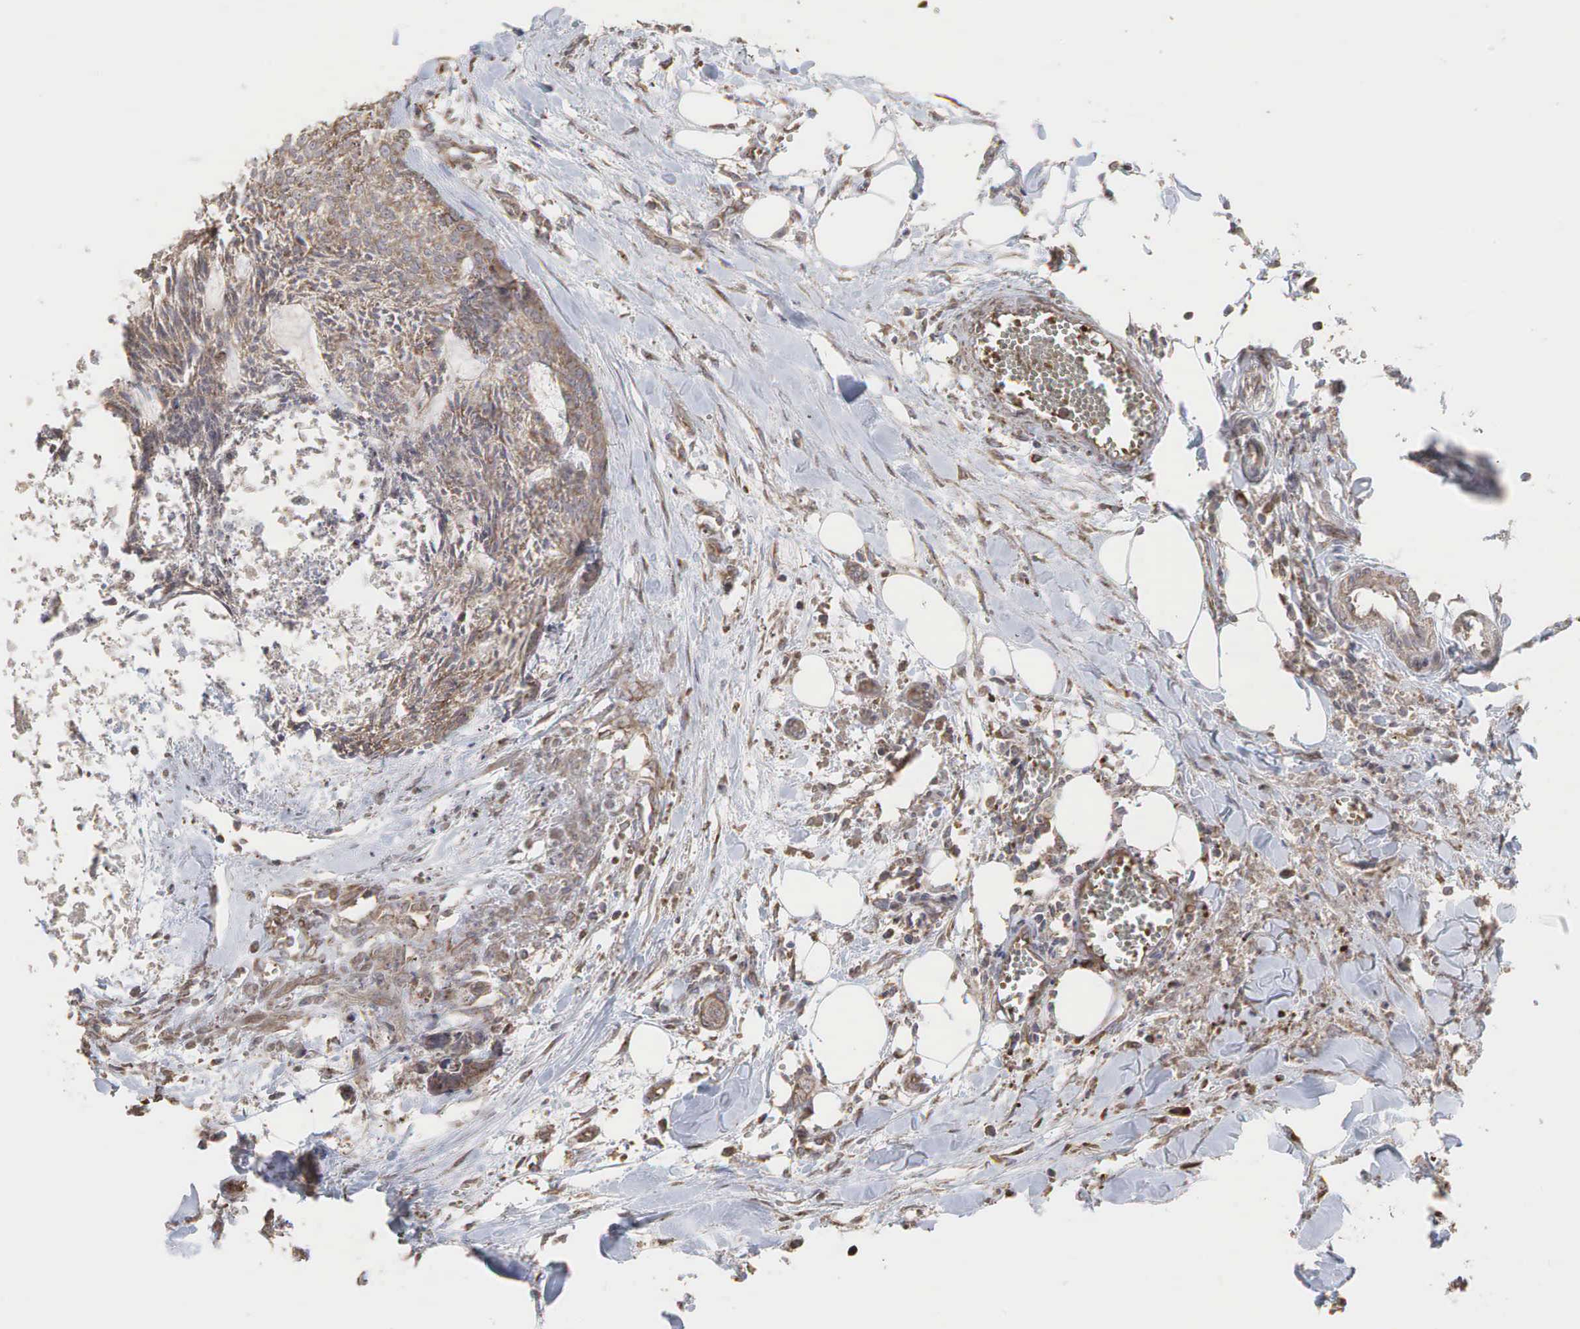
{"staining": {"intensity": "weak", "quantity": ">75%", "location": "cytoplasmic/membranous"}, "tissue": "head and neck cancer", "cell_type": "Tumor cells", "image_type": "cancer", "snomed": [{"axis": "morphology", "description": "Squamous cell carcinoma, NOS"}, {"axis": "topography", "description": "Salivary gland"}, {"axis": "topography", "description": "Head-Neck"}], "caption": "Immunohistochemical staining of squamous cell carcinoma (head and neck) exhibits low levels of weak cytoplasmic/membranous protein staining in approximately >75% of tumor cells. (brown staining indicates protein expression, while blue staining denotes nuclei).", "gene": "PABPC5", "patient": {"sex": "male", "age": 70}}